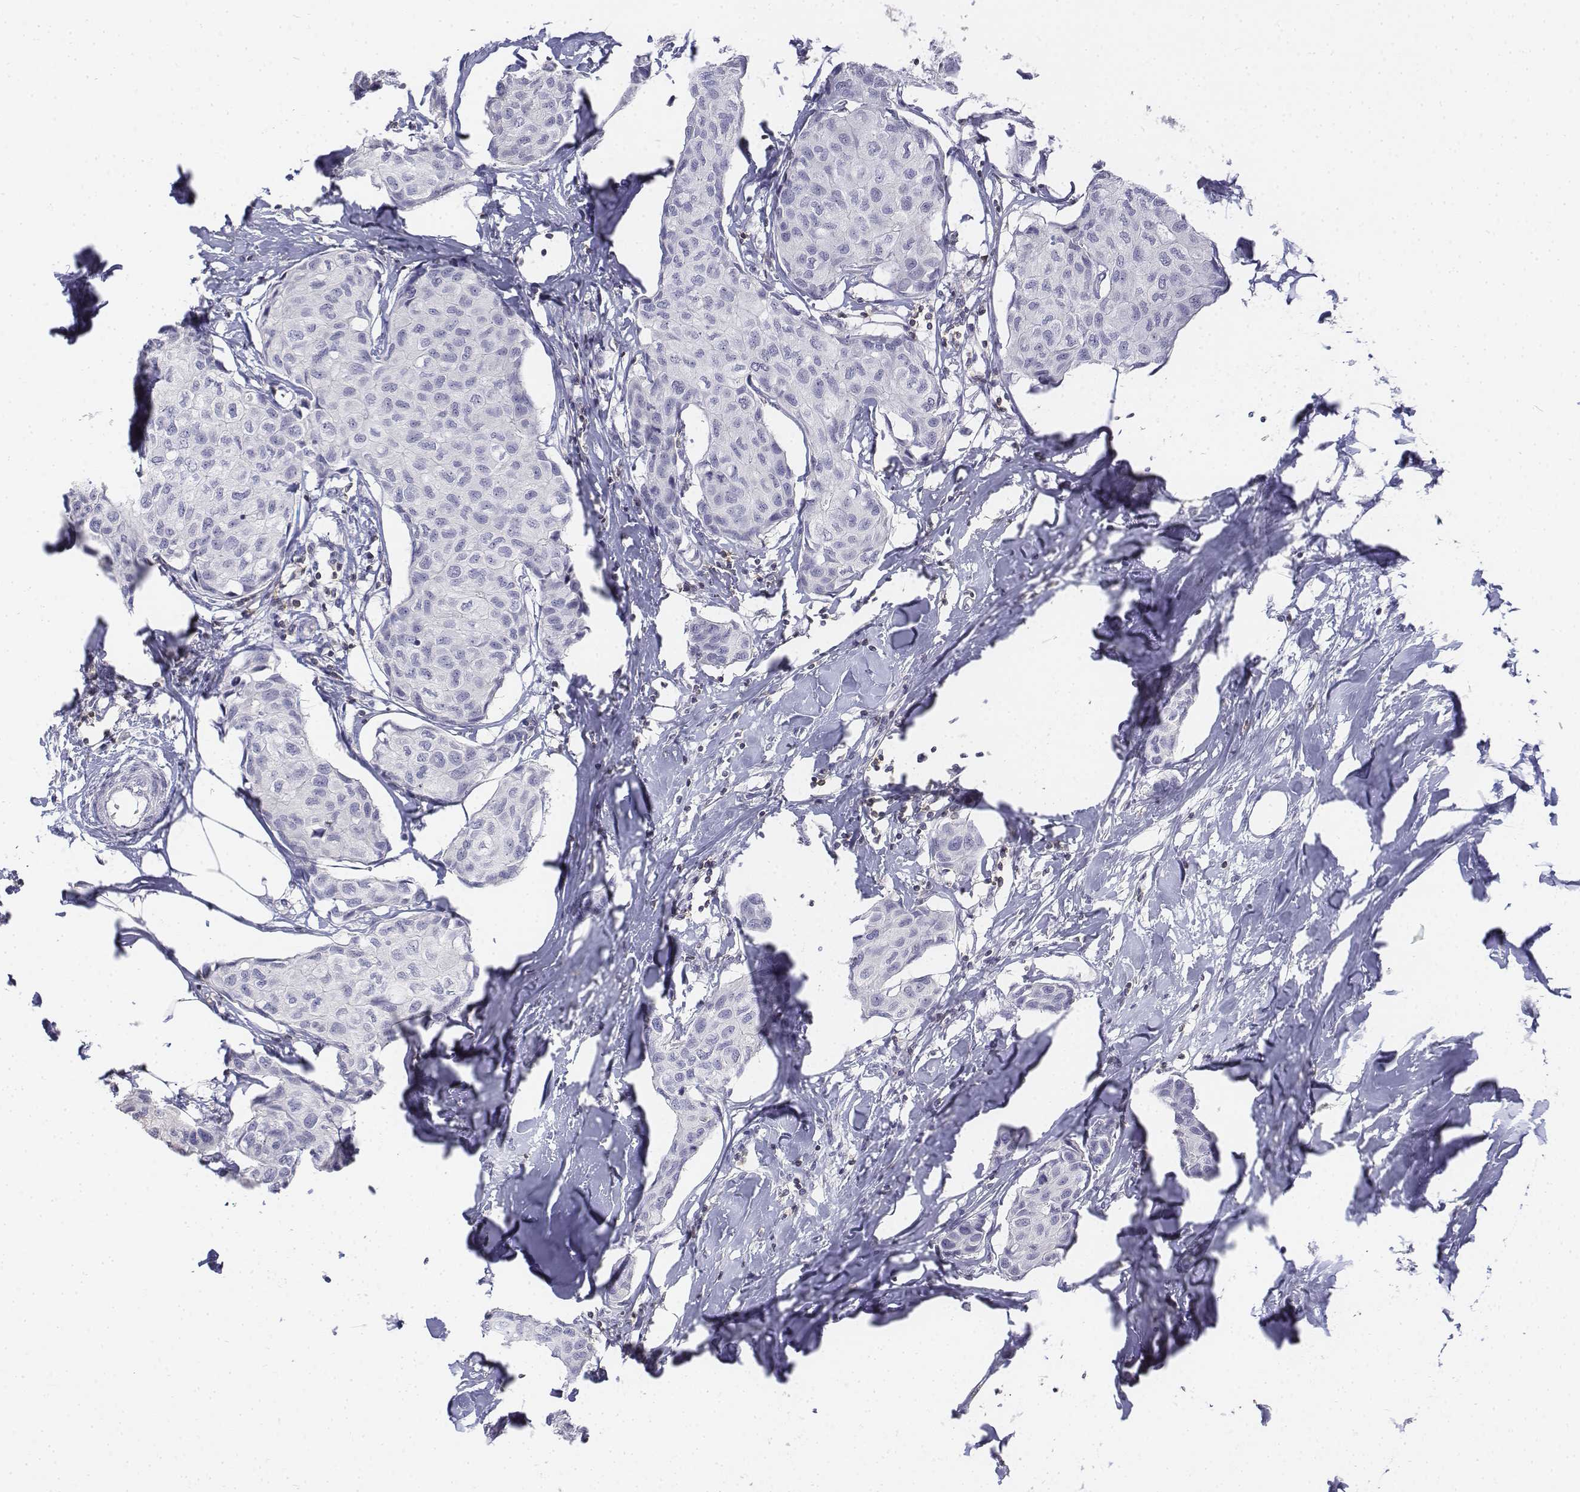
{"staining": {"intensity": "negative", "quantity": "none", "location": "none"}, "tissue": "breast cancer", "cell_type": "Tumor cells", "image_type": "cancer", "snomed": [{"axis": "morphology", "description": "Duct carcinoma"}, {"axis": "topography", "description": "Breast"}], "caption": "Breast cancer was stained to show a protein in brown. There is no significant expression in tumor cells.", "gene": "CD3E", "patient": {"sex": "female", "age": 80}}